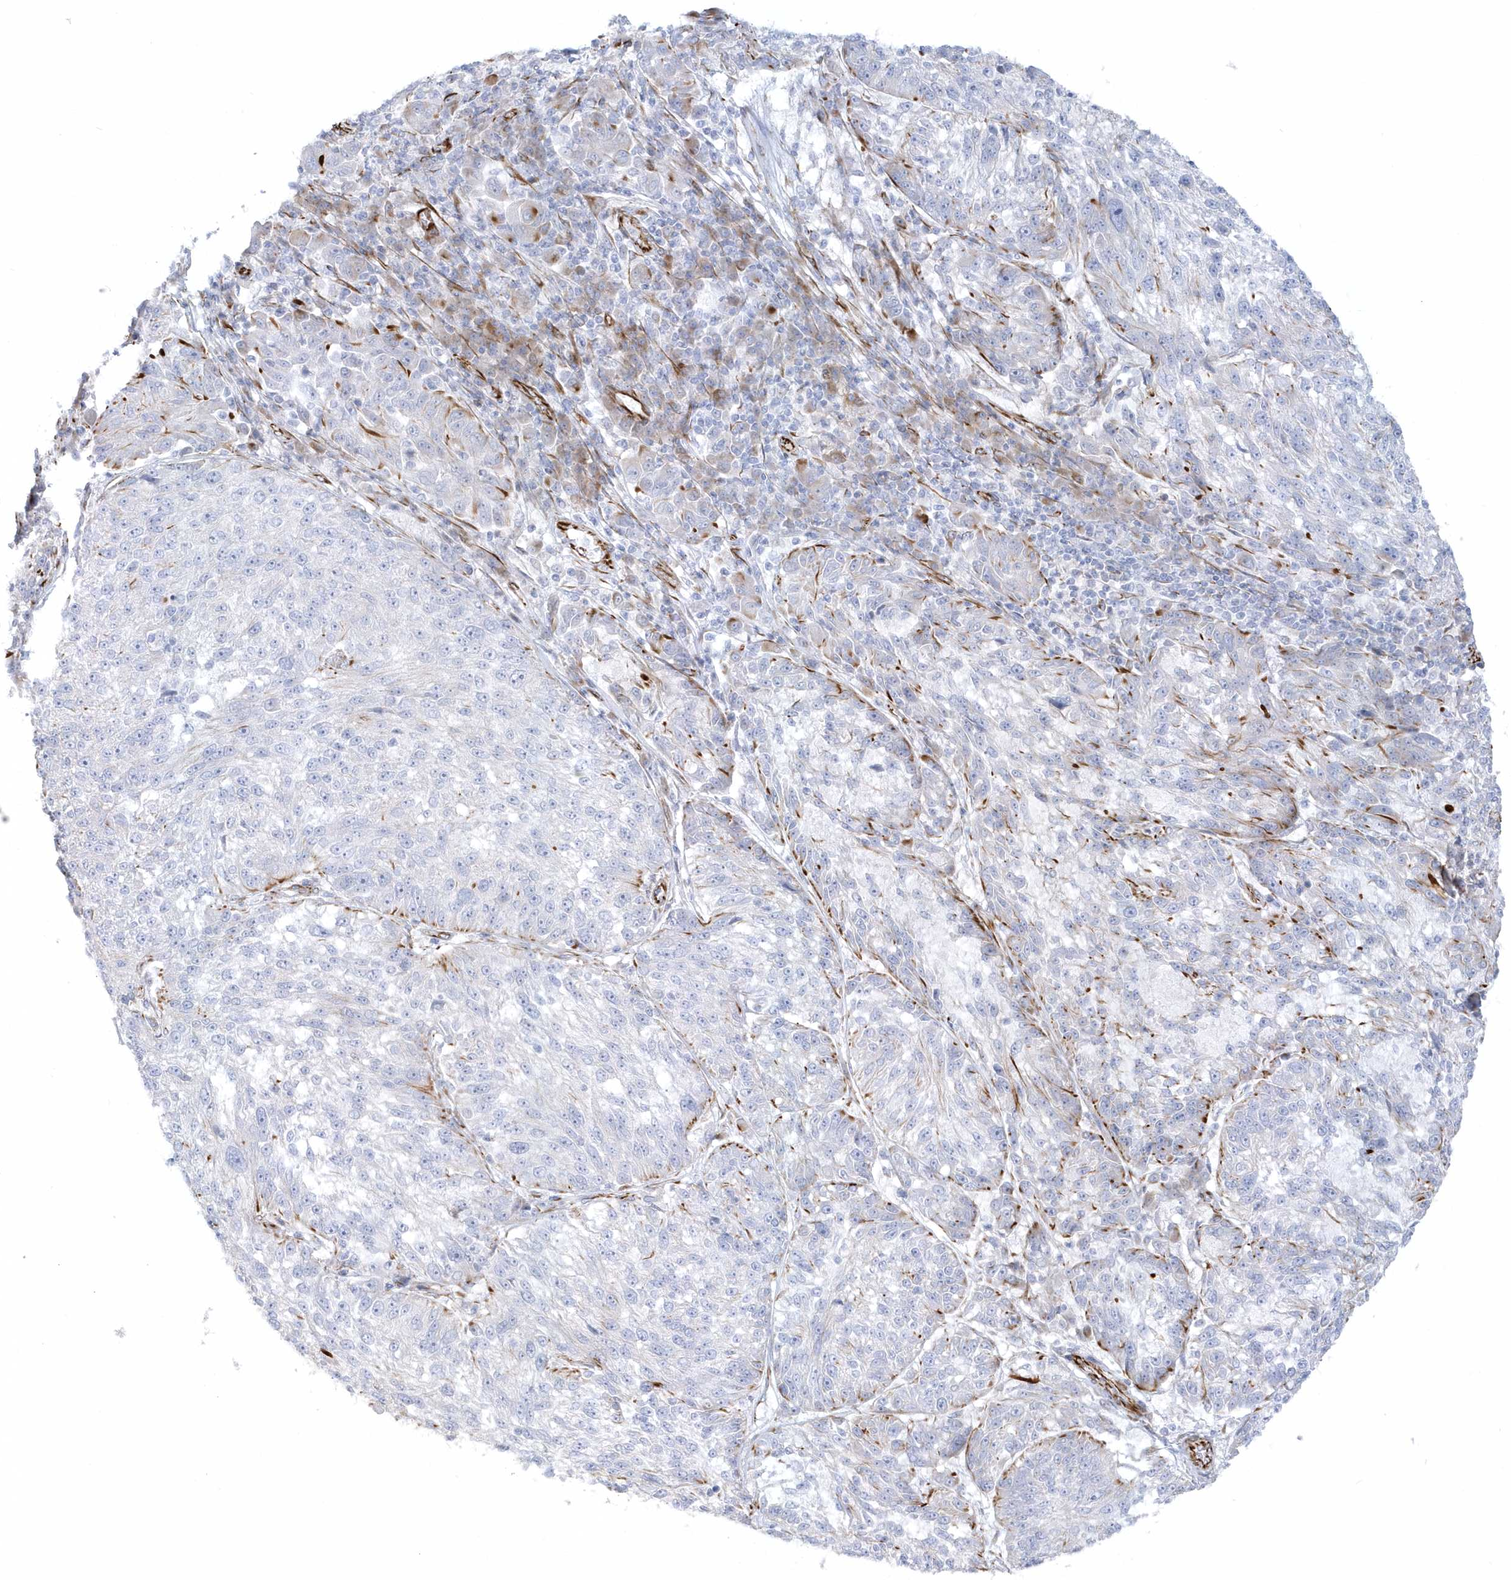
{"staining": {"intensity": "moderate", "quantity": "<25%", "location": "cytoplasmic/membranous"}, "tissue": "melanoma", "cell_type": "Tumor cells", "image_type": "cancer", "snomed": [{"axis": "morphology", "description": "Malignant melanoma, NOS"}, {"axis": "topography", "description": "Skin"}], "caption": "Human malignant melanoma stained with a brown dye exhibits moderate cytoplasmic/membranous positive expression in about <25% of tumor cells.", "gene": "PPIL6", "patient": {"sex": "male", "age": 53}}